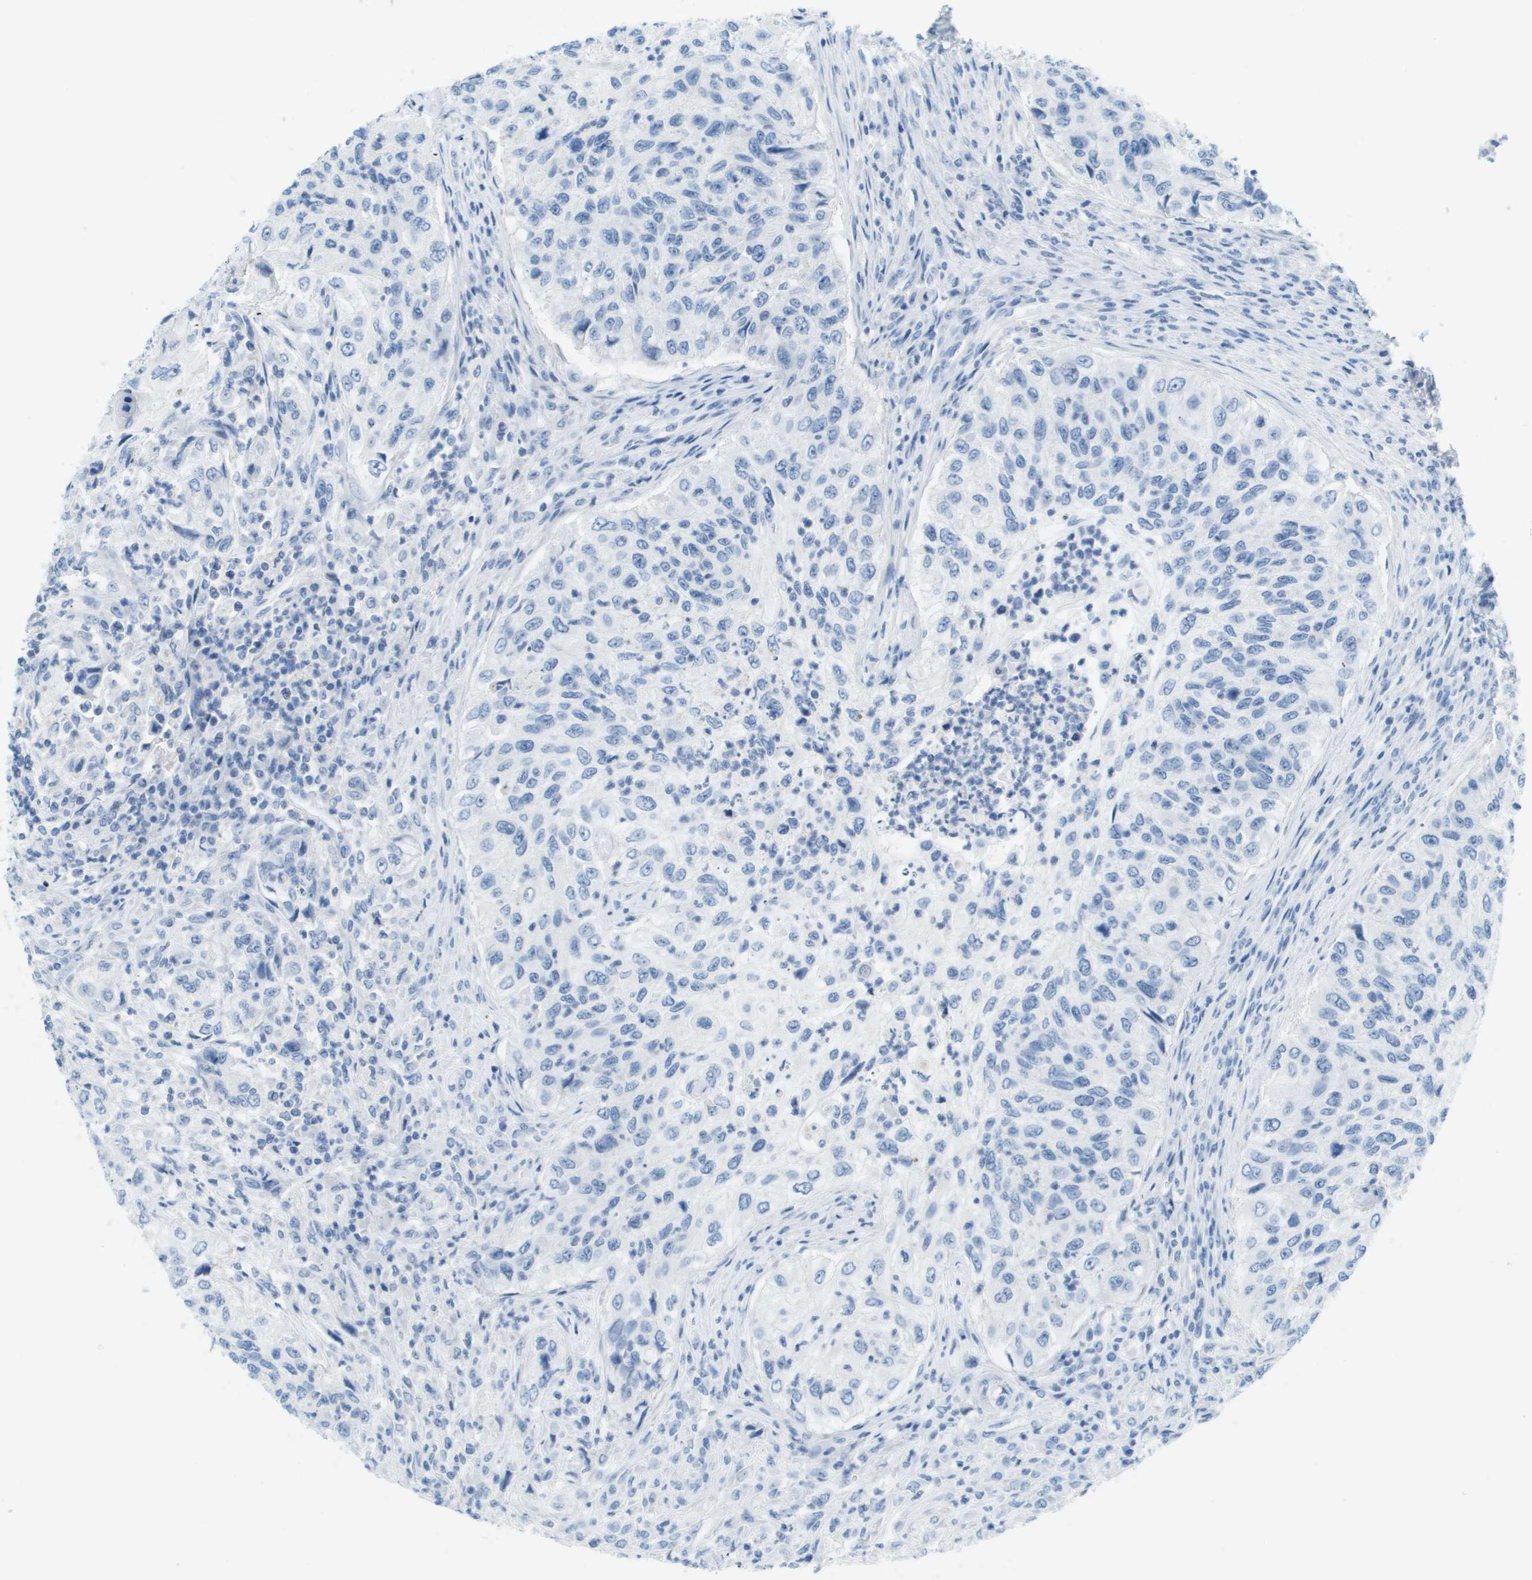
{"staining": {"intensity": "negative", "quantity": "none", "location": "none"}, "tissue": "urothelial cancer", "cell_type": "Tumor cells", "image_type": "cancer", "snomed": [{"axis": "morphology", "description": "Urothelial carcinoma, High grade"}, {"axis": "topography", "description": "Urinary bladder"}], "caption": "High magnification brightfield microscopy of urothelial cancer stained with DAB (3,3'-diaminobenzidine) (brown) and counterstained with hematoxylin (blue): tumor cells show no significant expression.", "gene": "CDHR2", "patient": {"sex": "female", "age": 60}}